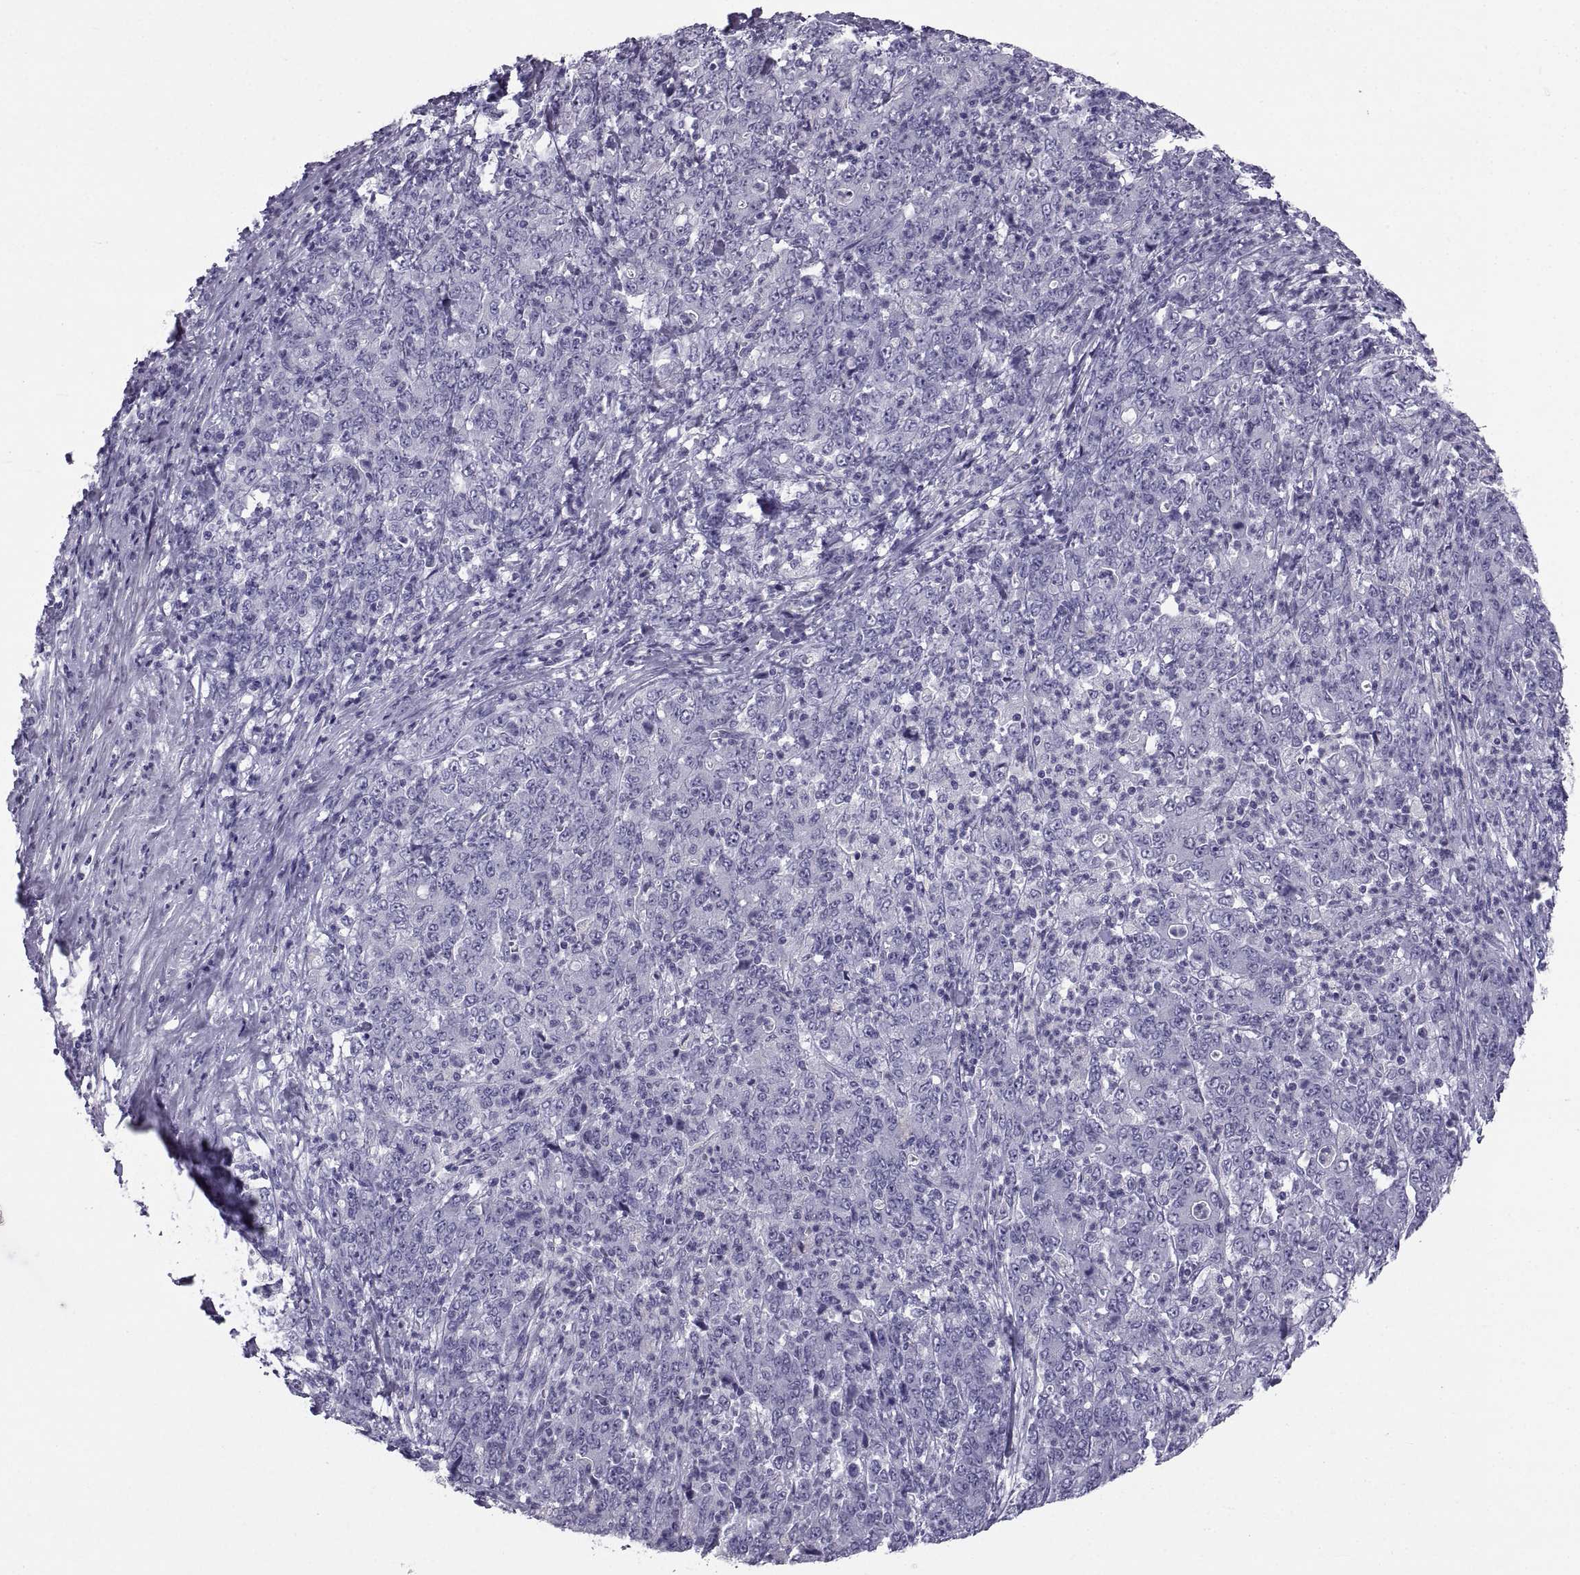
{"staining": {"intensity": "negative", "quantity": "none", "location": "none"}, "tissue": "stomach cancer", "cell_type": "Tumor cells", "image_type": "cancer", "snomed": [{"axis": "morphology", "description": "Adenocarcinoma, NOS"}, {"axis": "topography", "description": "Stomach, lower"}], "caption": "Immunohistochemical staining of stomach cancer (adenocarcinoma) reveals no significant positivity in tumor cells.", "gene": "PCSK1N", "patient": {"sex": "female", "age": 71}}